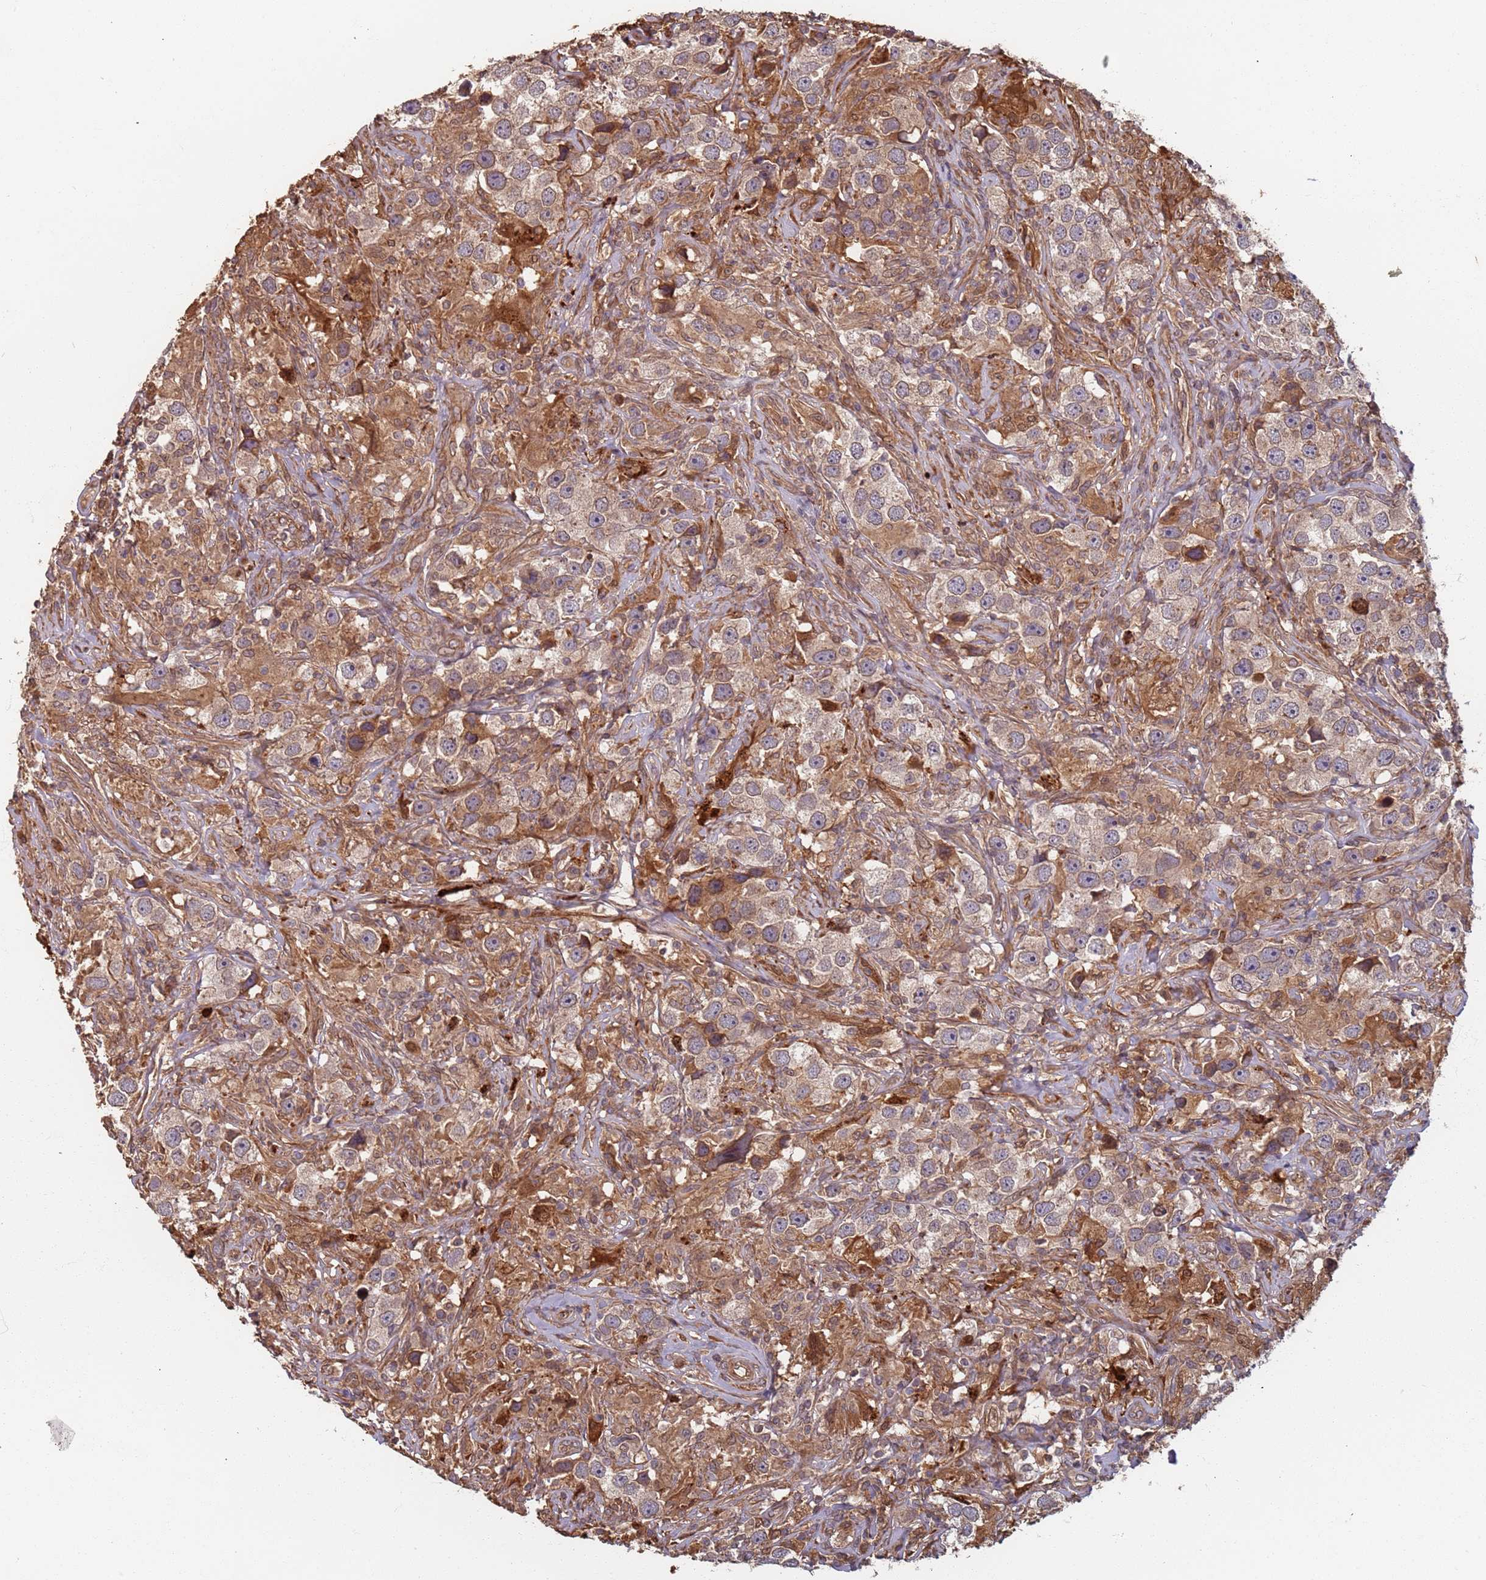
{"staining": {"intensity": "weak", "quantity": "25%-75%", "location": "cytoplasmic/membranous"}, "tissue": "testis cancer", "cell_type": "Tumor cells", "image_type": "cancer", "snomed": [{"axis": "morphology", "description": "Seminoma, NOS"}, {"axis": "topography", "description": "Testis"}], "caption": "Immunohistochemical staining of human testis cancer (seminoma) displays weak cytoplasmic/membranous protein positivity in about 25%-75% of tumor cells.", "gene": "SDCCAG8", "patient": {"sex": "male", "age": 49}}